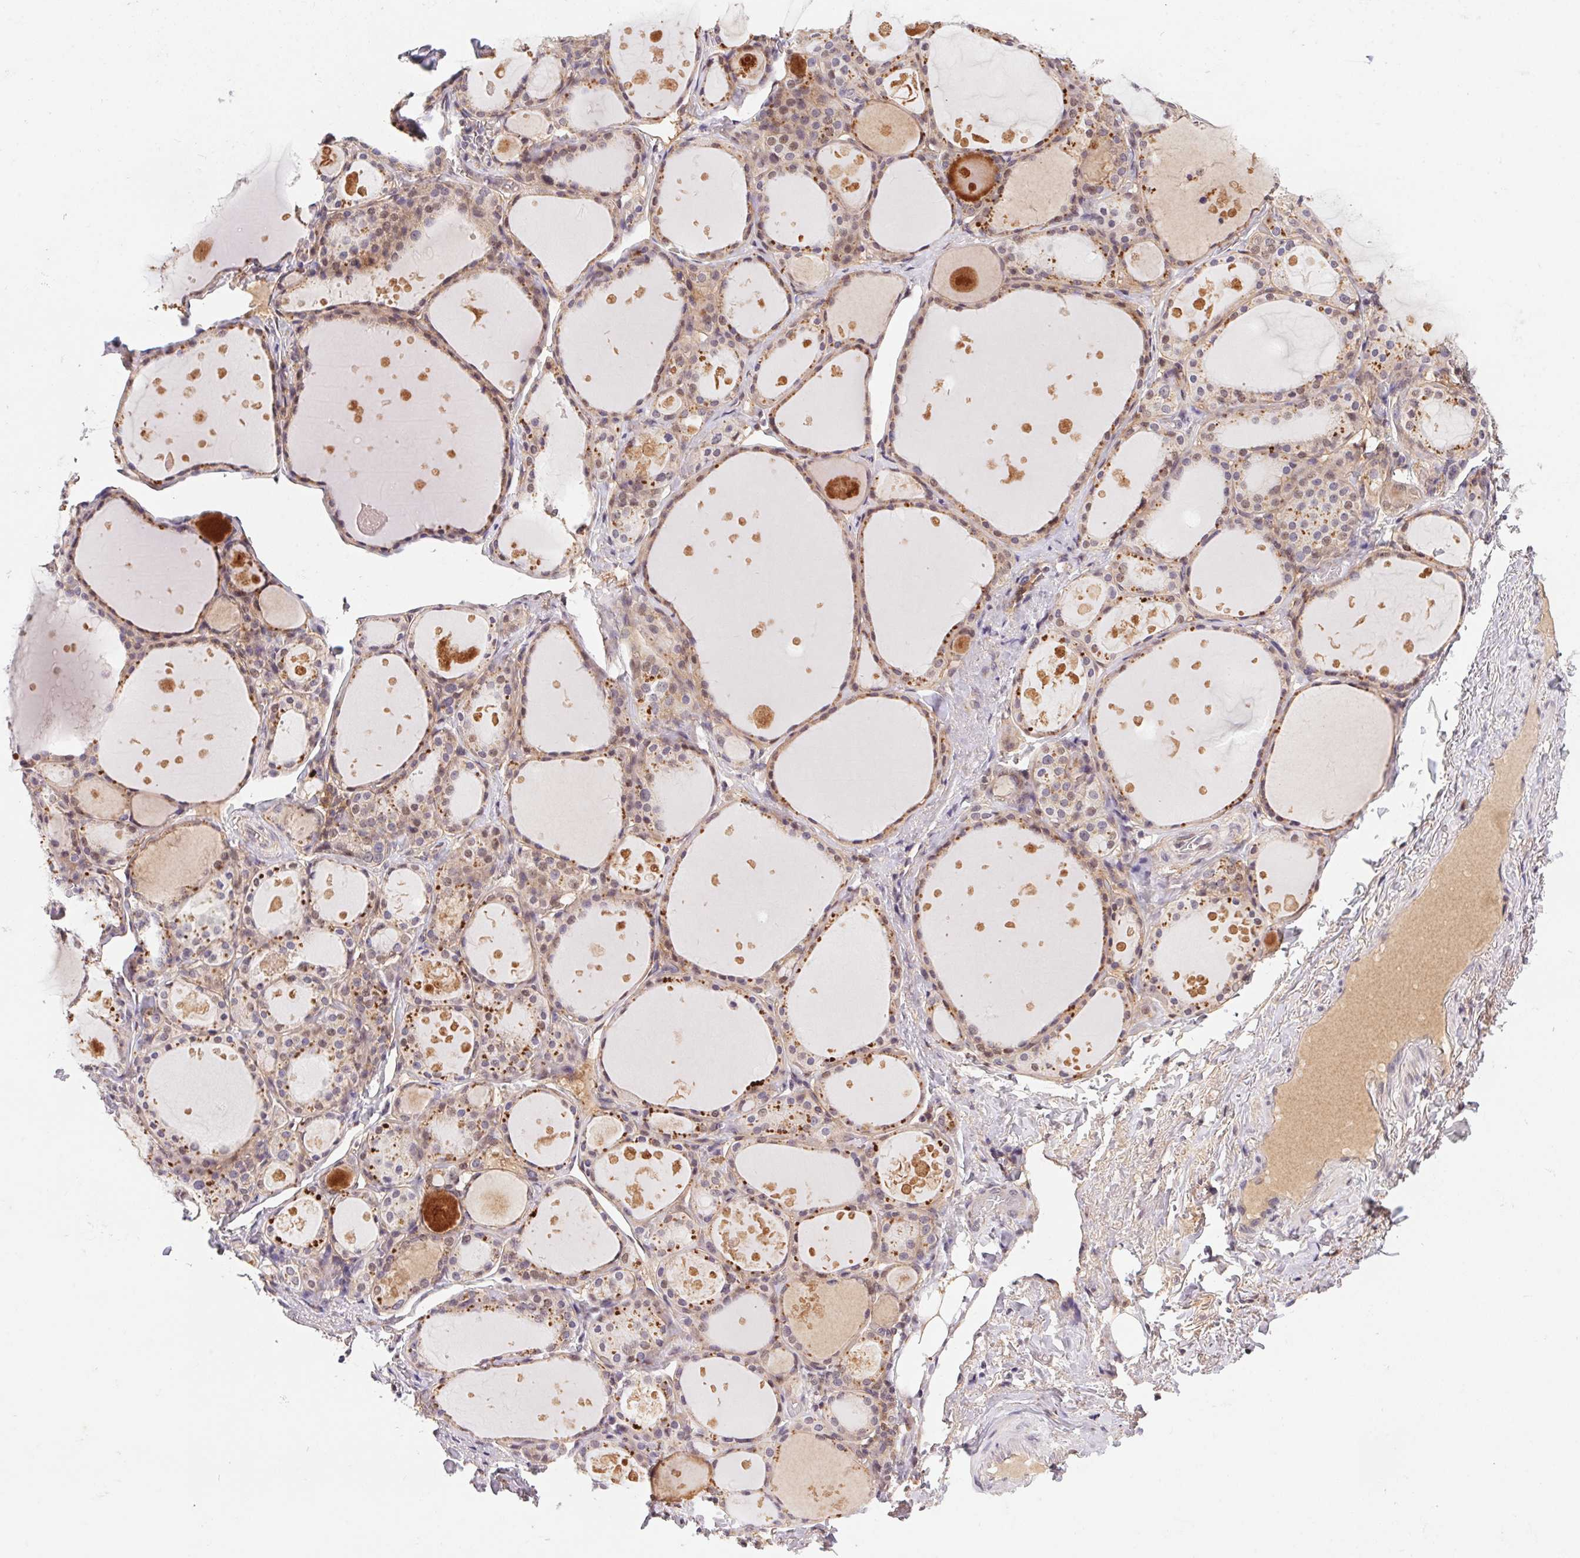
{"staining": {"intensity": "weak", "quantity": "25%-75%", "location": "cytoplasmic/membranous"}, "tissue": "thyroid gland", "cell_type": "Glandular cells", "image_type": "normal", "snomed": [{"axis": "morphology", "description": "Normal tissue, NOS"}, {"axis": "topography", "description": "Thyroid gland"}], "caption": "Protein expression analysis of unremarkable thyroid gland demonstrates weak cytoplasmic/membranous positivity in about 25%-75% of glandular cells. Immunohistochemistry stains the protein of interest in brown and the nuclei are stained blue.", "gene": "SLC52A2", "patient": {"sex": "male", "age": 68}}